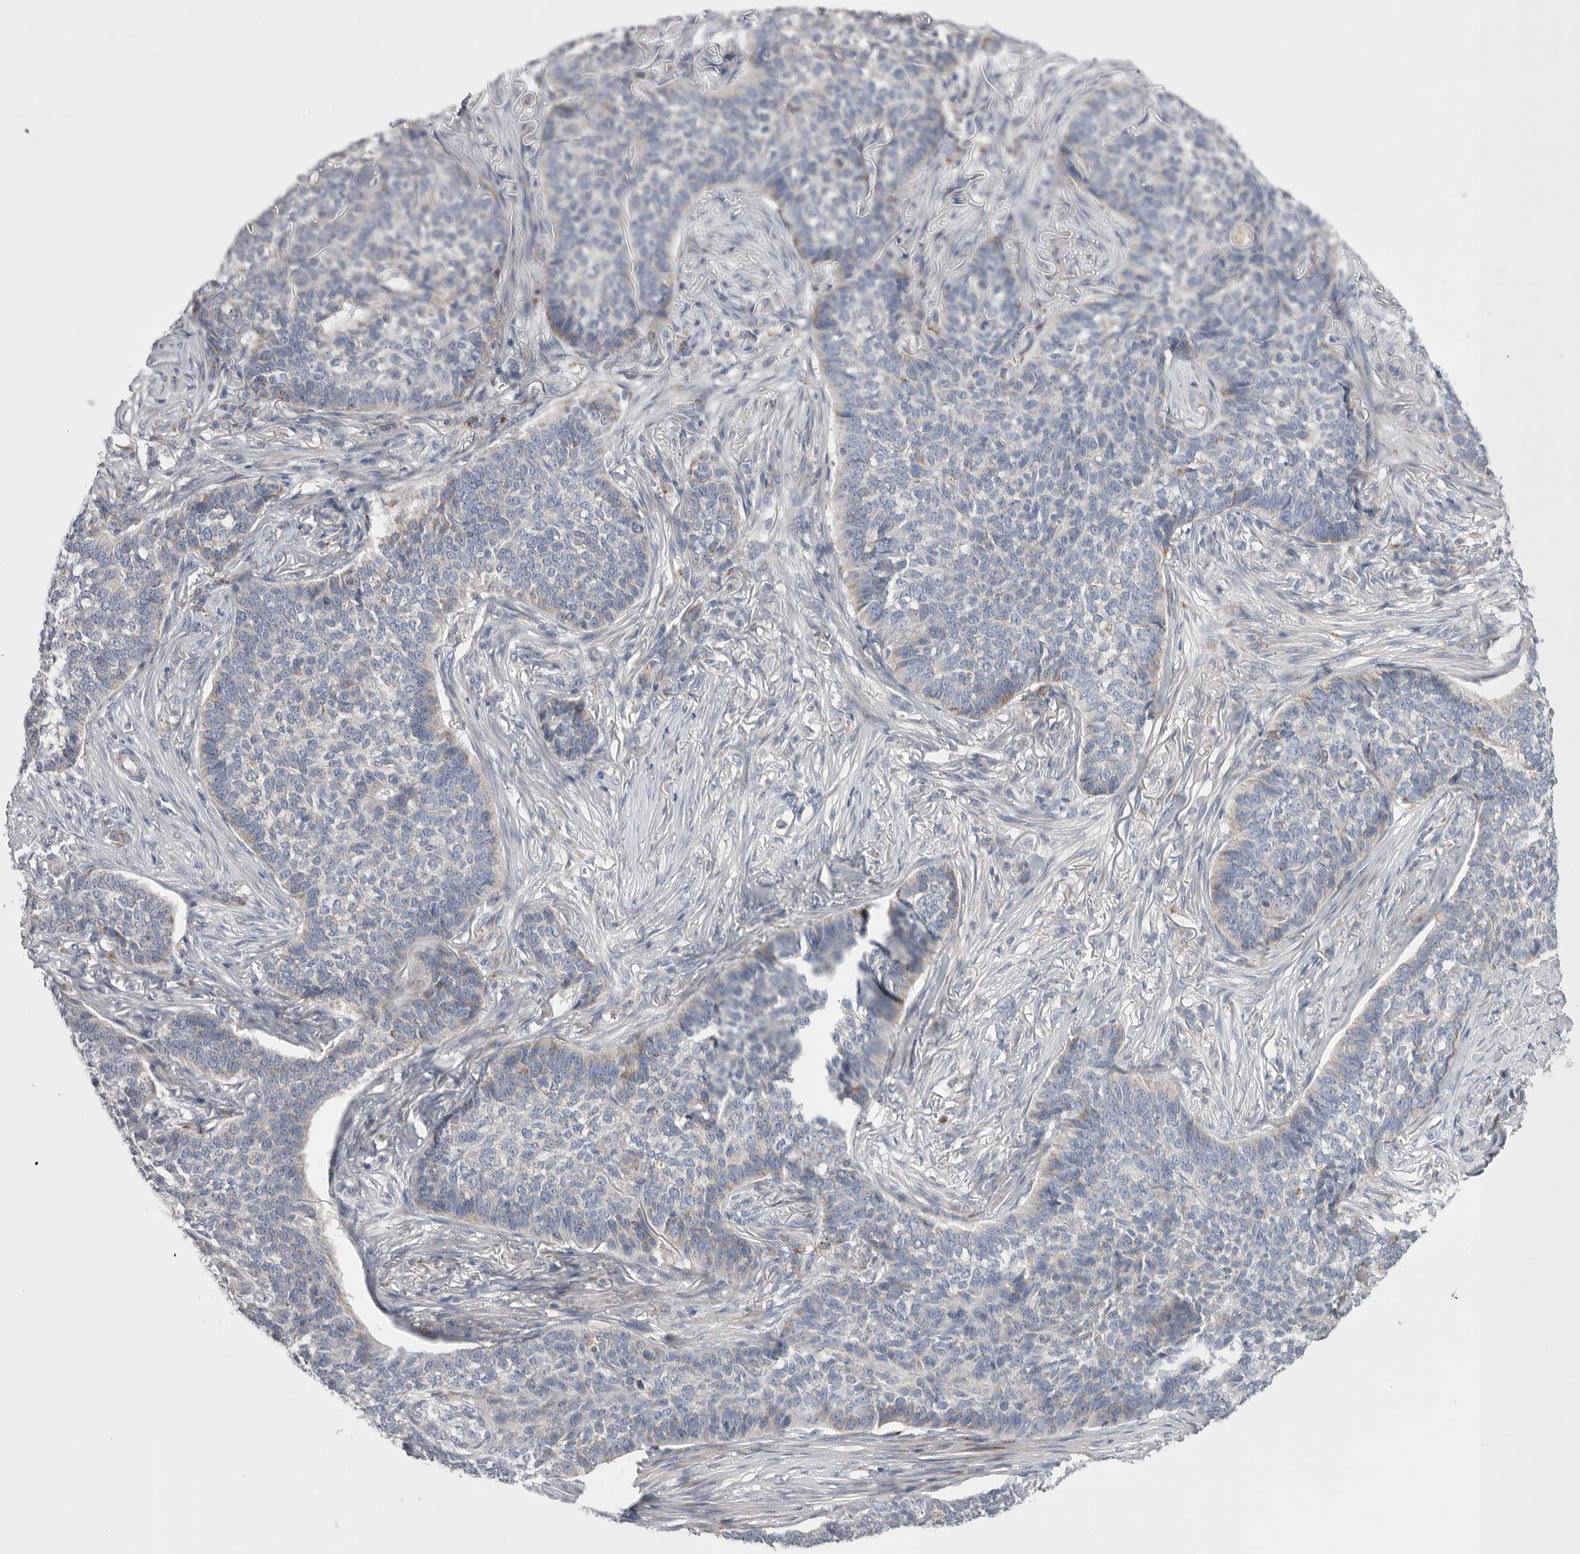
{"staining": {"intensity": "weak", "quantity": "<25%", "location": "cytoplasmic/membranous"}, "tissue": "skin cancer", "cell_type": "Tumor cells", "image_type": "cancer", "snomed": [{"axis": "morphology", "description": "Basal cell carcinoma"}, {"axis": "topography", "description": "Skin"}], "caption": "High magnification brightfield microscopy of skin cancer stained with DAB (3,3'-diaminobenzidine) (brown) and counterstained with hematoxylin (blue): tumor cells show no significant positivity.", "gene": "CCDC126", "patient": {"sex": "male", "age": 85}}